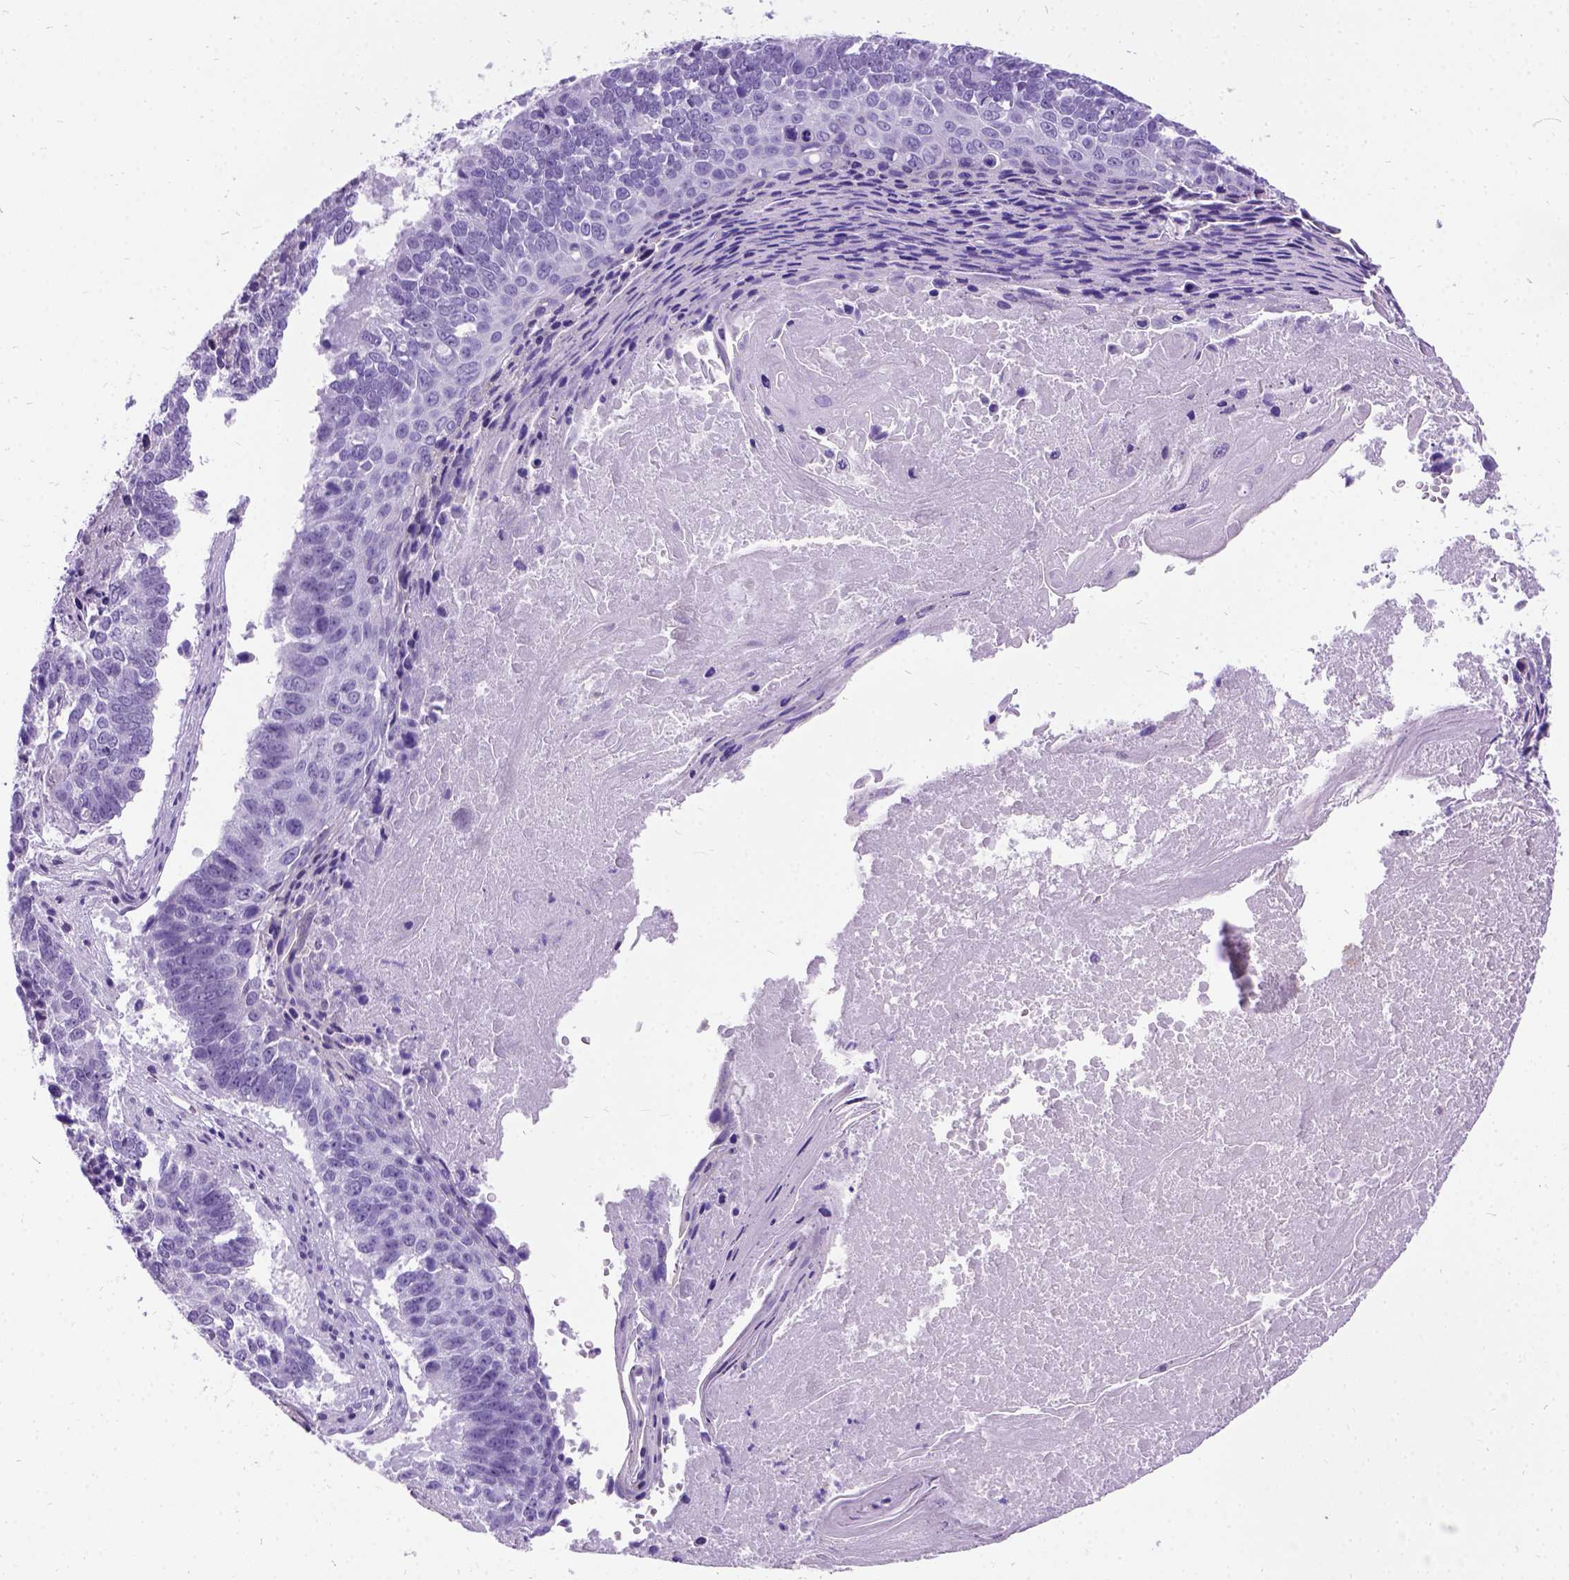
{"staining": {"intensity": "negative", "quantity": "none", "location": "none"}, "tissue": "lung cancer", "cell_type": "Tumor cells", "image_type": "cancer", "snomed": [{"axis": "morphology", "description": "Squamous cell carcinoma, NOS"}, {"axis": "topography", "description": "Lung"}], "caption": "Immunohistochemical staining of lung squamous cell carcinoma reveals no significant staining in tumor cells.", "gene": "PRG2", "patient": {"sex": "male", "age": 73}}